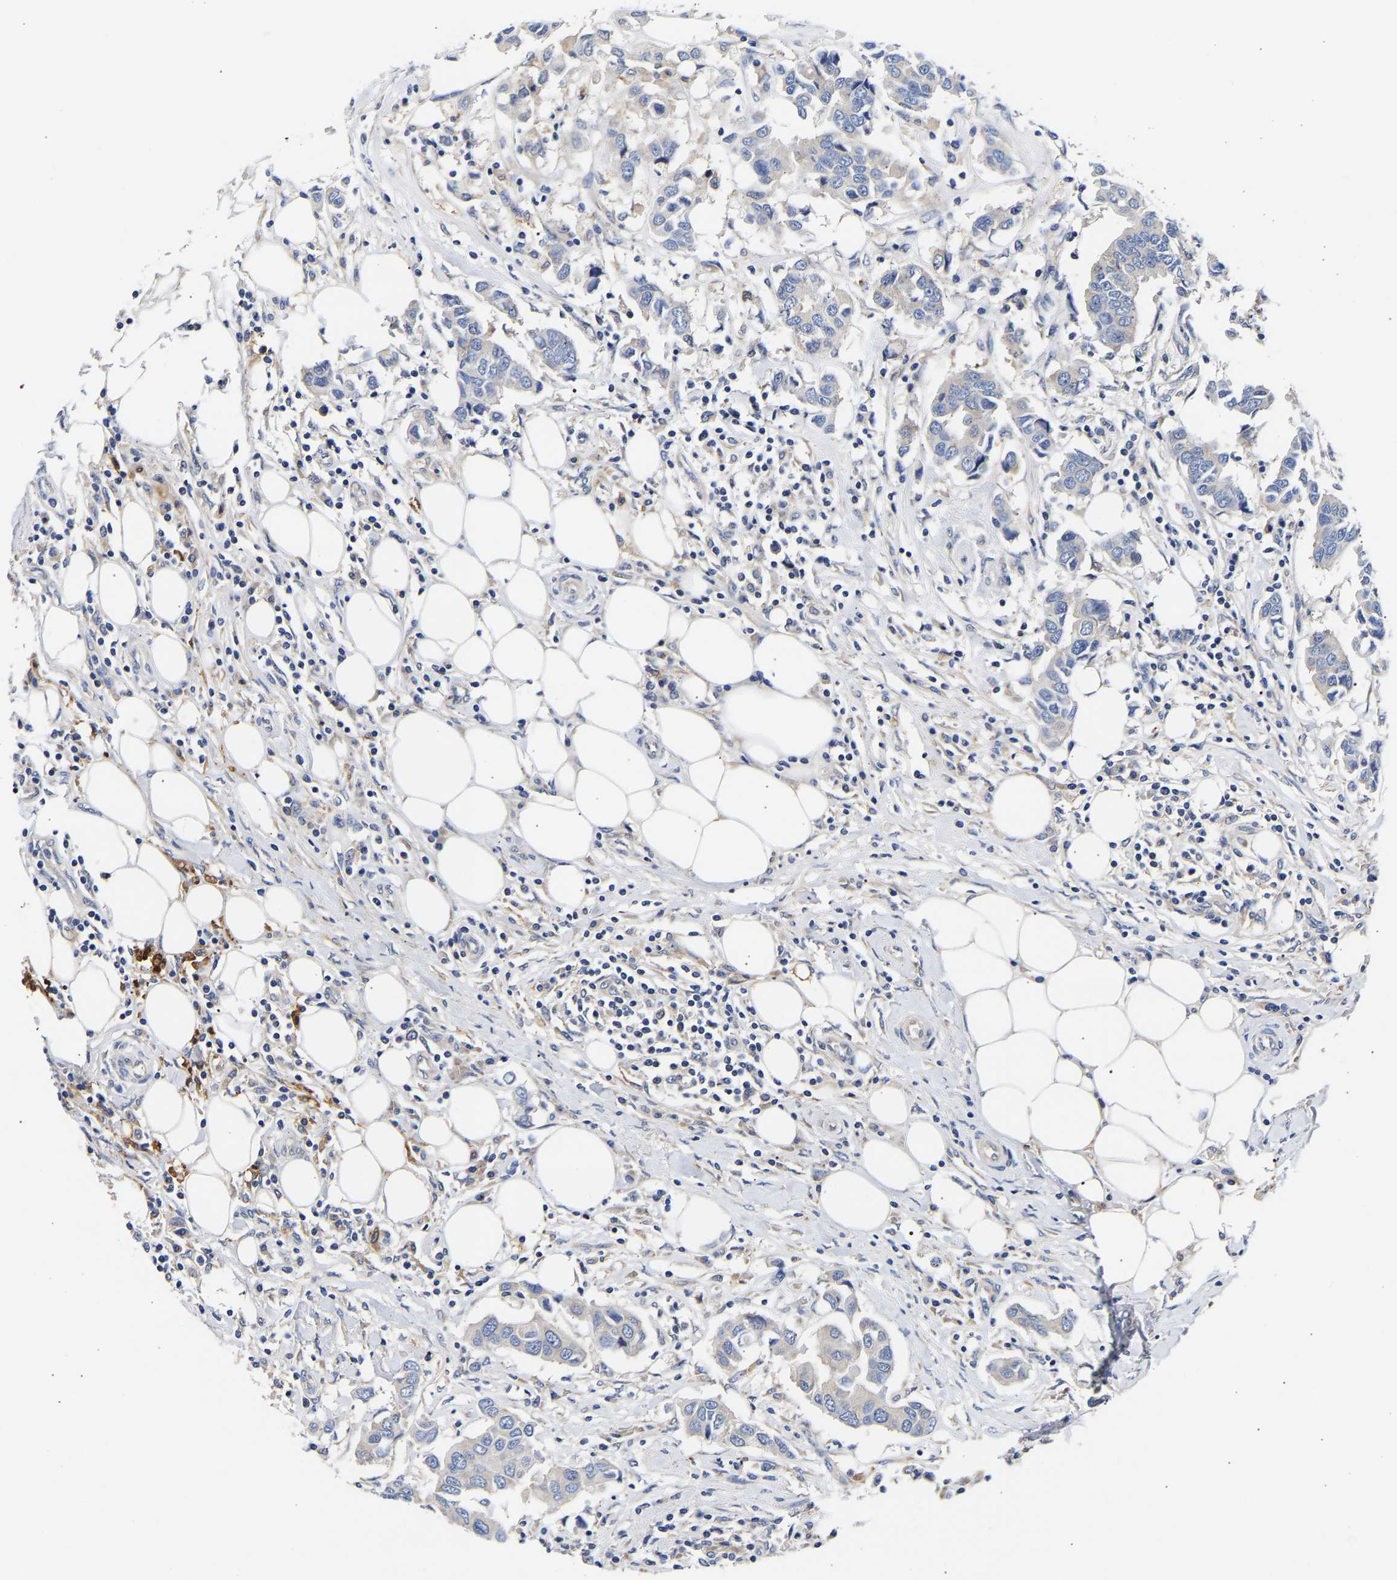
{"staining": {"intensity": "weak", "quantity": "<25%", "location": "cytoplasmic/membranous"}, "tissue": "breast cancer", "cell_type": "Tumor cells", "image_type": "cancer", "snomed": [{"axis": "morphology", "description": "Duct carcinoma"}, {"axis": "topography", "description": "Breast"}], "caption": "A micrograph of breast cancer (invasive ductal carcinoma) stained for a protein displays no brown staining in tumor cells.", "gene": "CCDC6", "patient": {"sex": "female", "age": 80}}